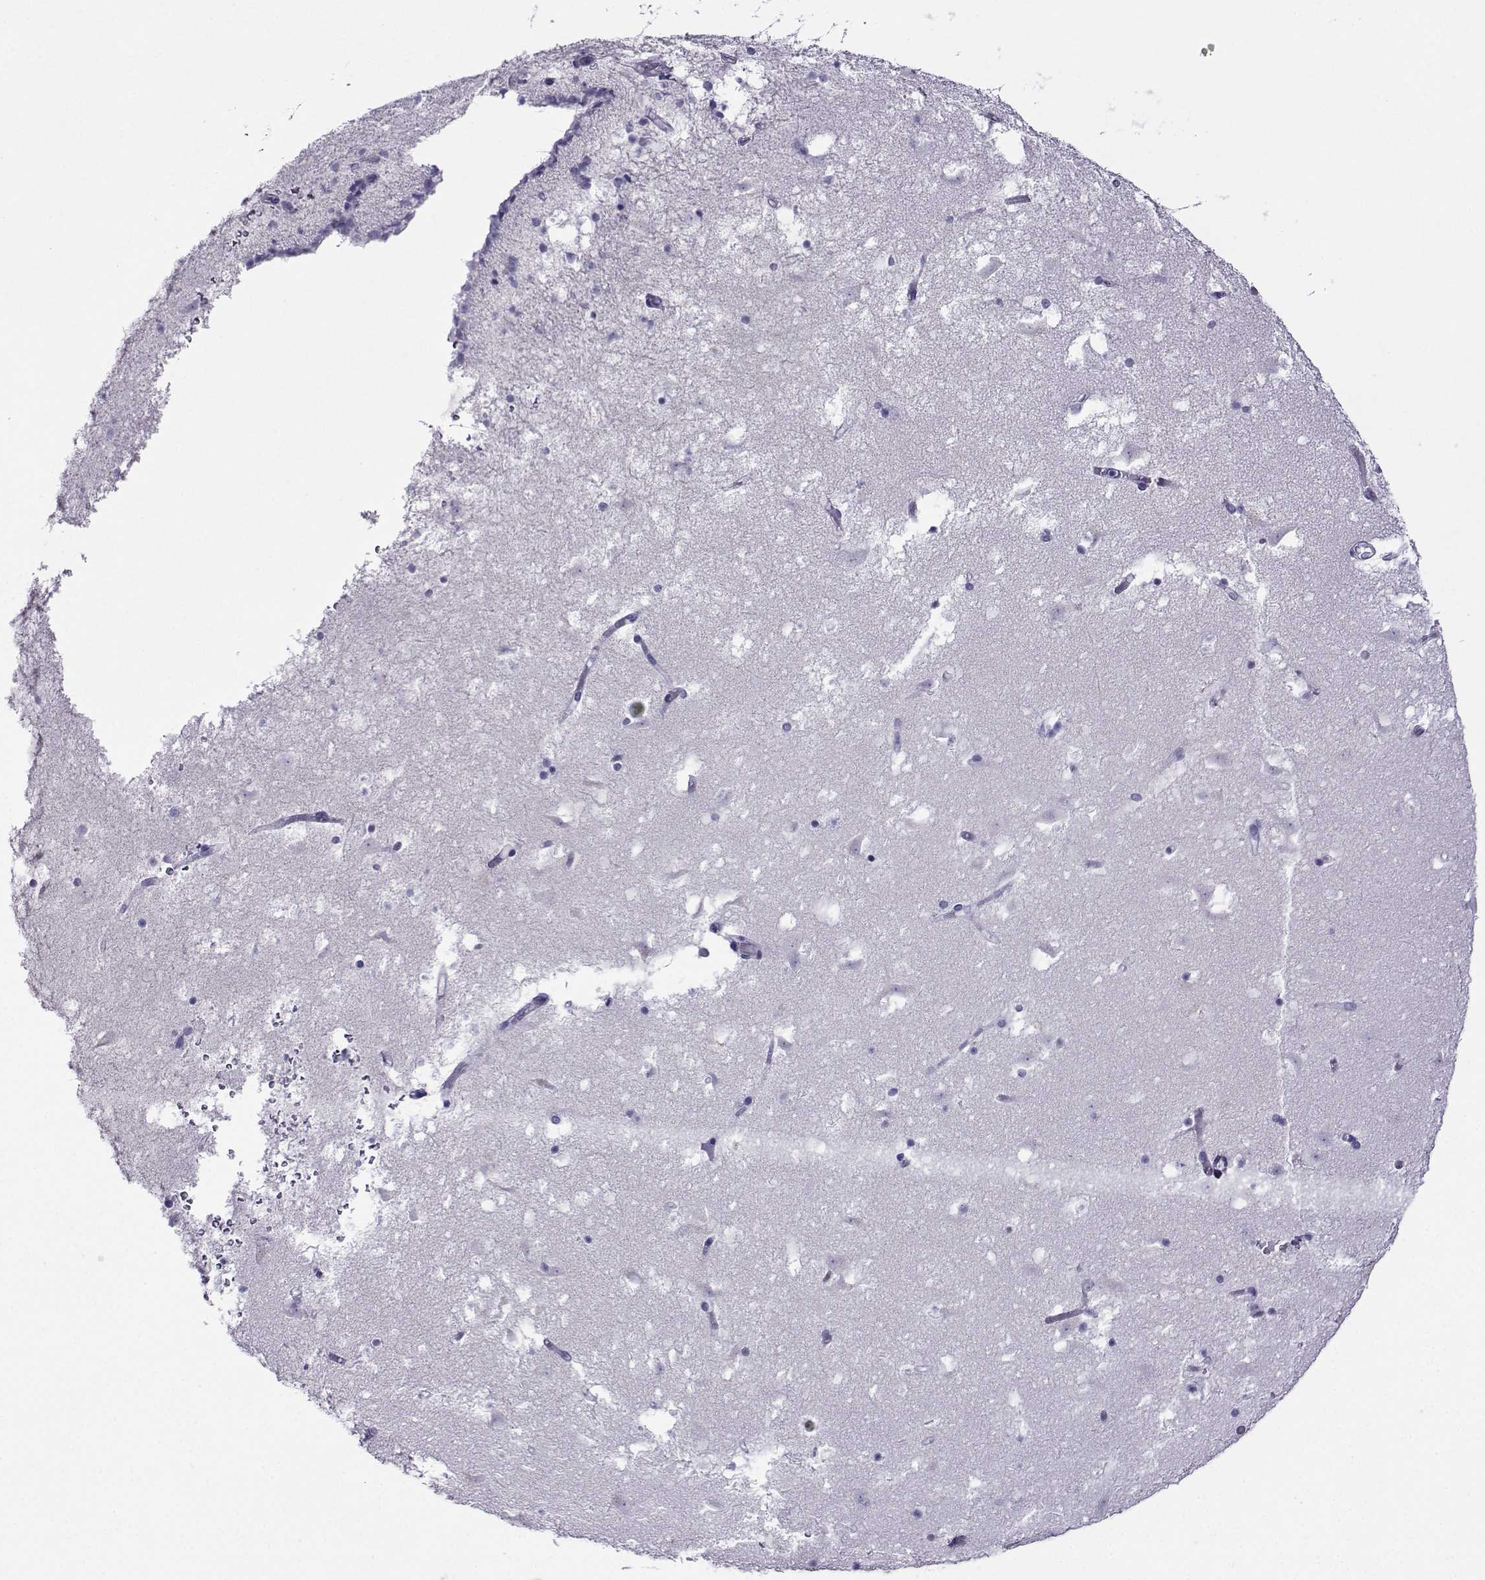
{"staining": {"intensity": "negative", "quantity": "none", "location": "none"}, "tissue": "caudate", "cell_type": "Glial cells", "image_type": "normal", "snomed": [{"axis": "morphology", "description": "Normal tissue, NOS"}, {"axis": "topography", "description": "Lateral ventricle wall"}], "caption": "This is a image of immunohistochemistry (IHC) staining of normal caudate, which shows no expression in glial cells. (DAB (3,3'-diaminobenzidine) immunohistochemistry, high magnification).", "gene": "CRYBB1", "patient": {"sex": "female", "age": 42}}